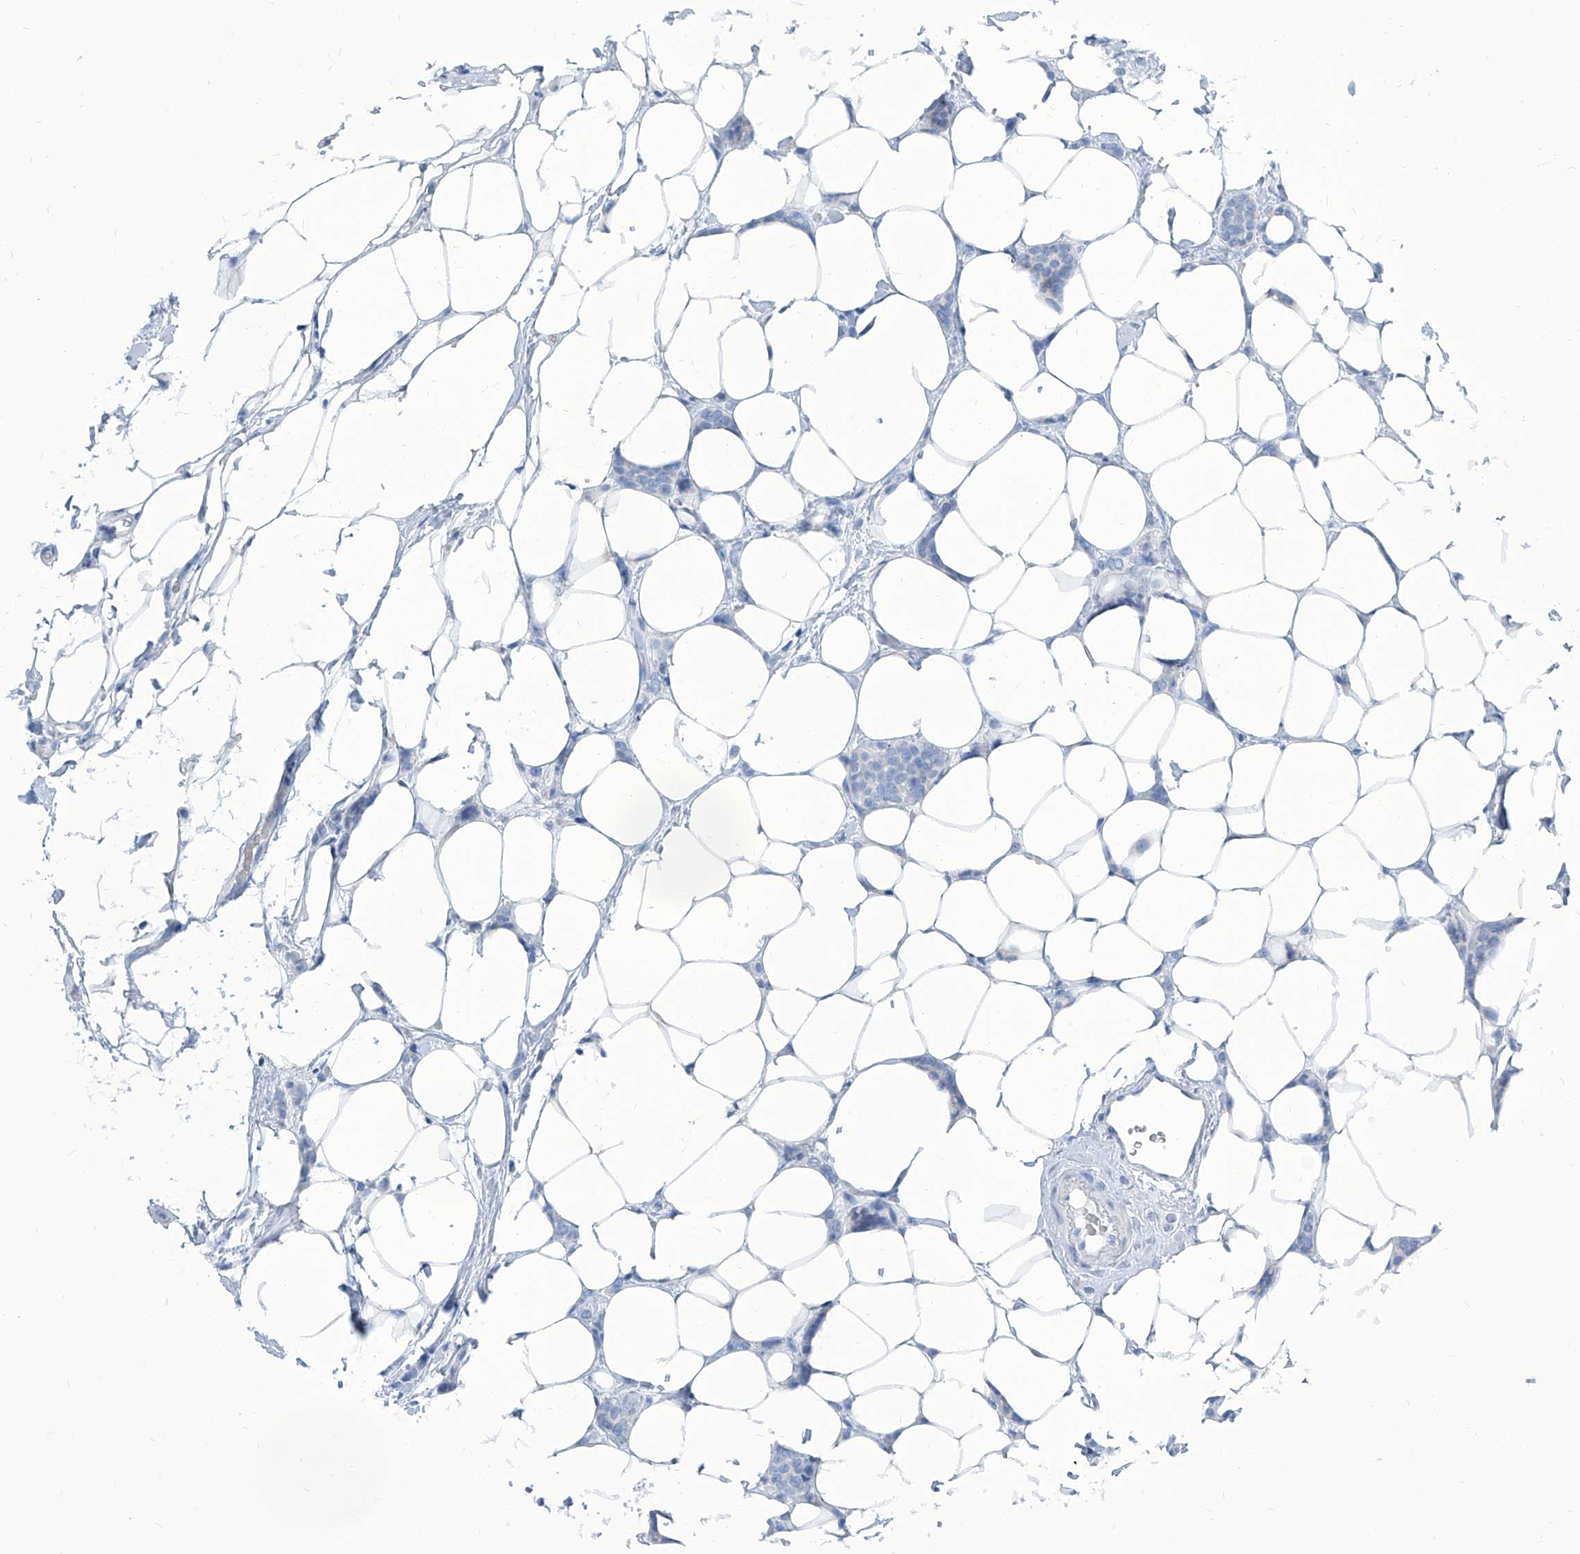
{"staining": {"intensity": "negative", "quantity": "none", "location": "none"}, "tissue": "breast cancer", "cell_type": "Tumor cells", "image_type": "cancer", "snomed": [{"axis": "morphology", "description": "Lobular carcinoma"}, {"axis": "topography", "description": "Breast"}], "caption": "Lobular carcinoma (breast) stained for a protein using immunohistochemistry displays no positivity tumor cells.", "gene": "ZNF519", "patient": {"sex": "female", "age": 50}}